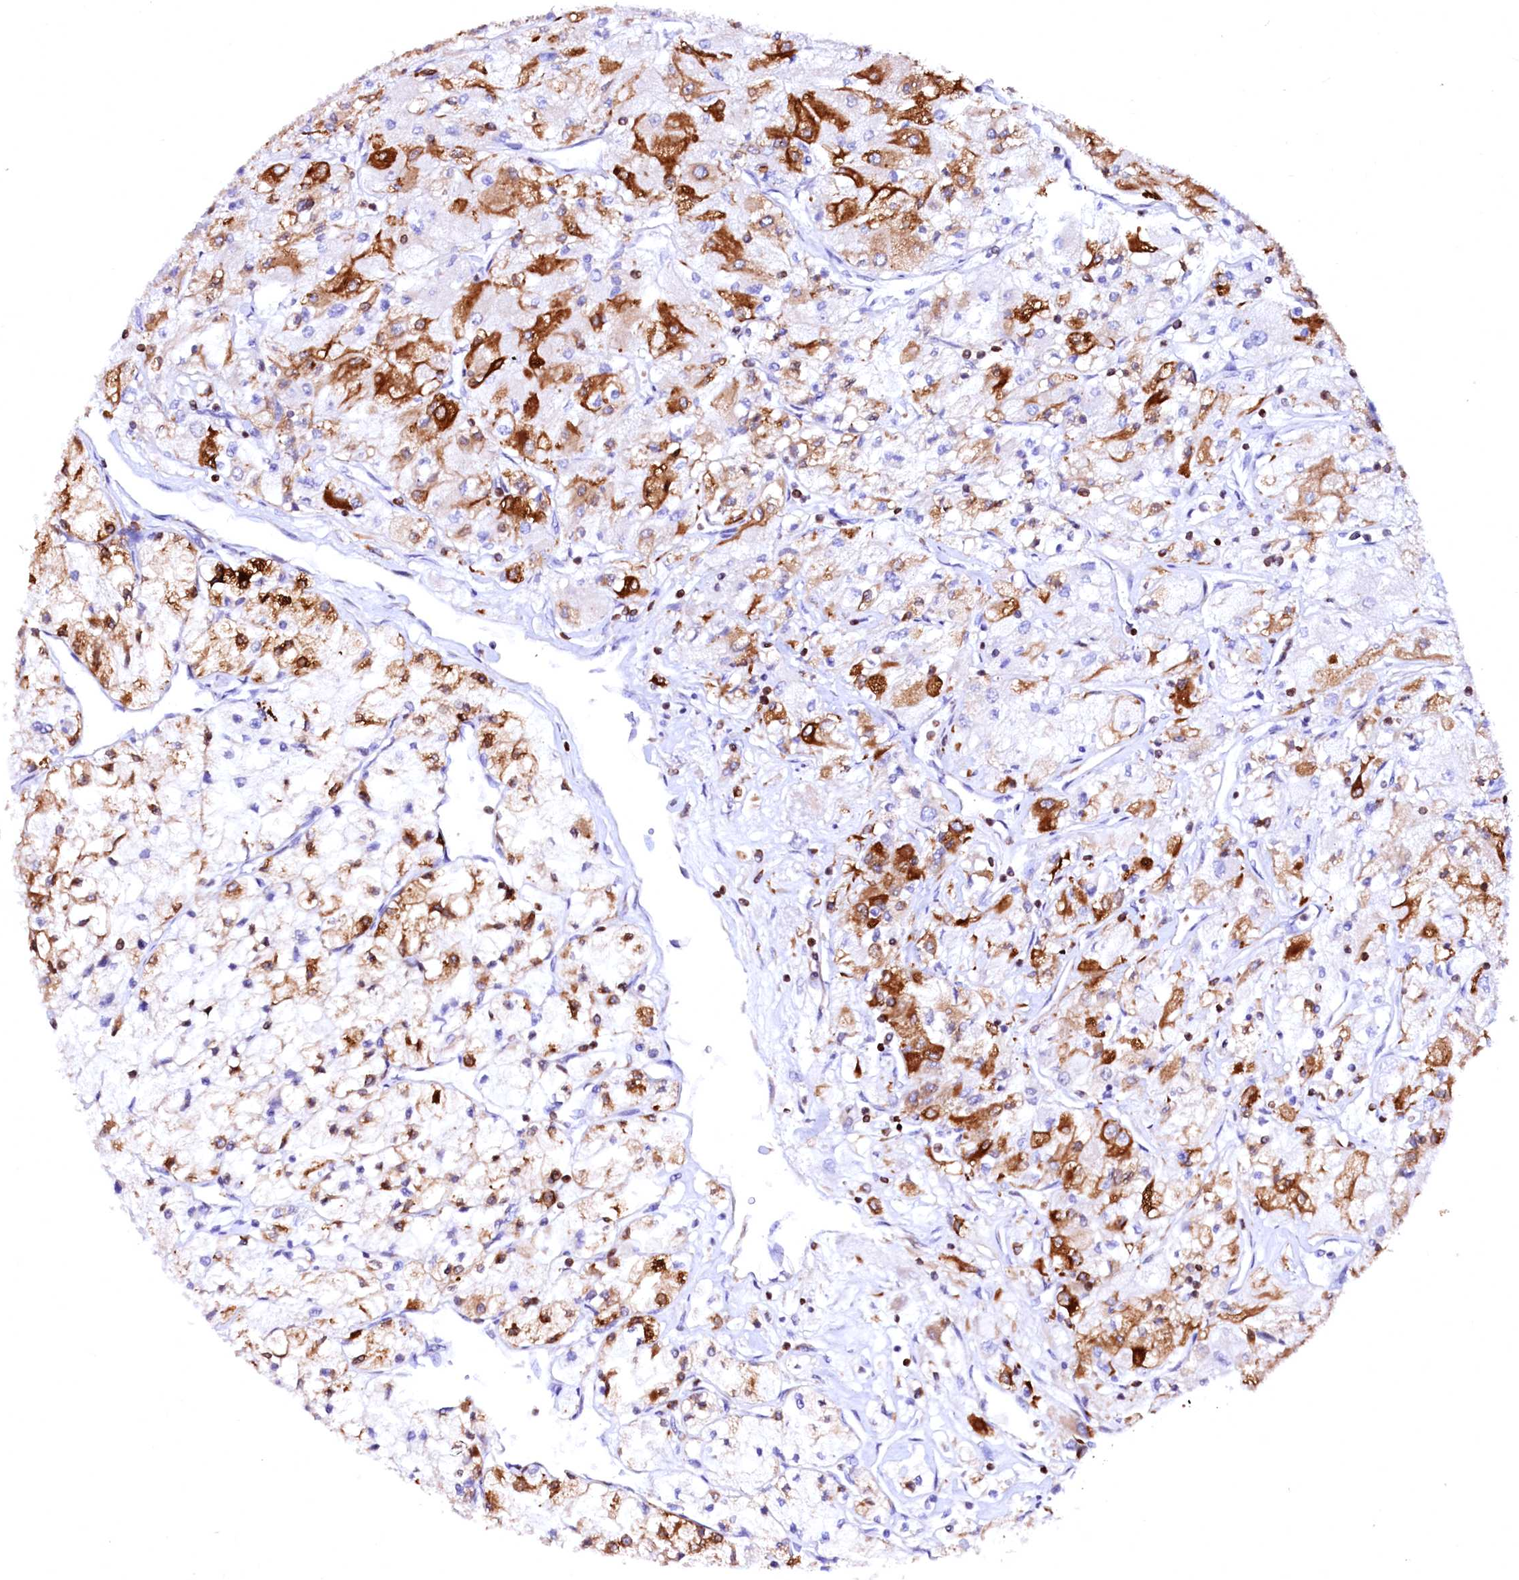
{"staining": {"intensity": "strong", "quantity": "25%-75%", "location": "cytoplasmic/membranous"}, "tissue": "renal cancer", "cell_type": "Tumor cells", "image_type": "cancer", "snomed": [{"axis": "morphology", "description": "Adenocarcinoma, NOS"}, {"axis": "topography", "description": "Kidney"}], "caption": "Renal cancer stained with immunohistochemistry shows strong cytoplasmic/membranous expression in about 25%-75% of tumor cells.", "gene": "DERL1", "patient": {"sex": "male", "age": 80}}